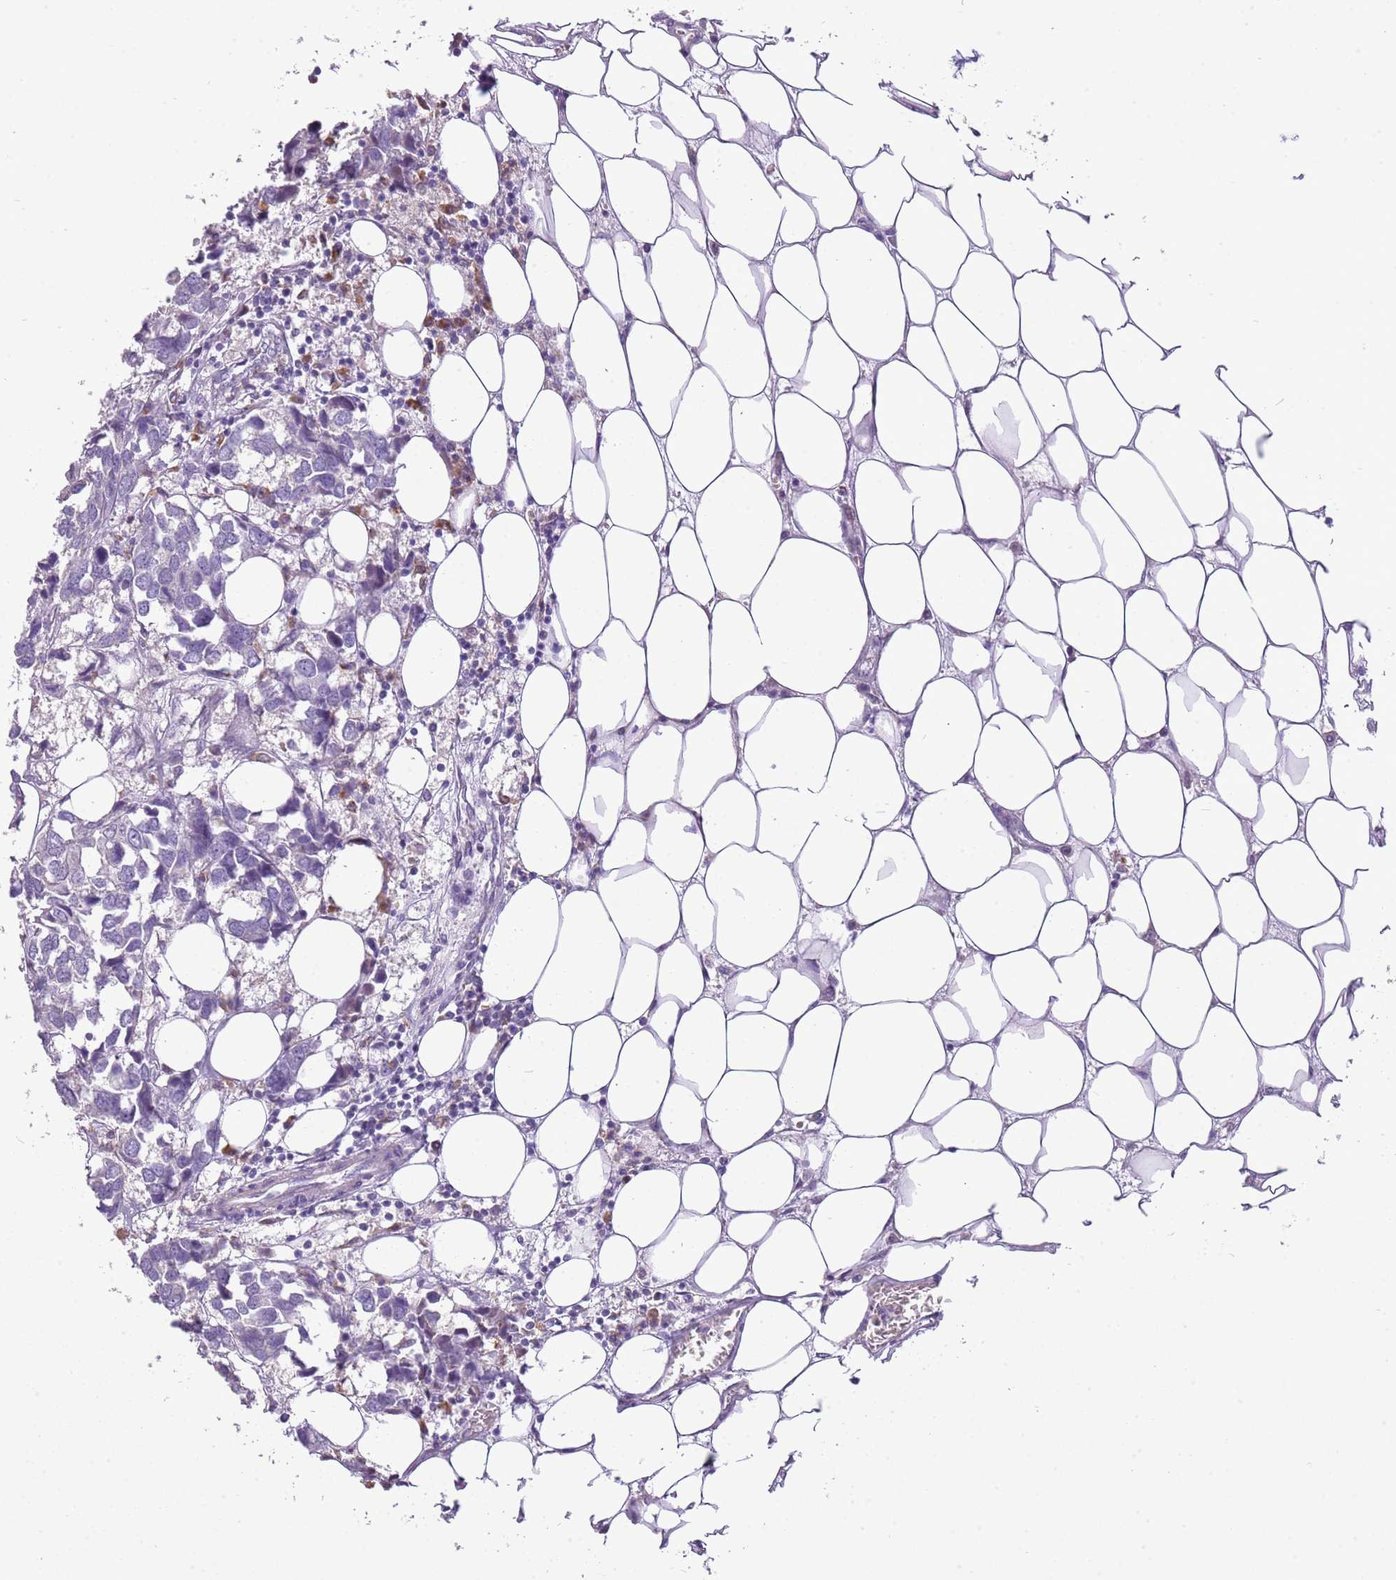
{"staining": {"intensity": "negative", "quantity": "none", "location": "none"}, "tissue": "breast cancer", "cell_type": "Tumor cells", "image_type": "cancer", "snomed": [{"axis": "morphology", "description": "Duct carcinoma"}, {"axis": "topography", "description": "Breast"}], "caption": "High power microscopy histopathology image of an immunohistochemistry histopathology image of breast cancer (intraductal carcinoma), revealing no significant staining in tumor cells.", "gene": "SCAMP5", "patient": {"sex": "female", "age": 83}}